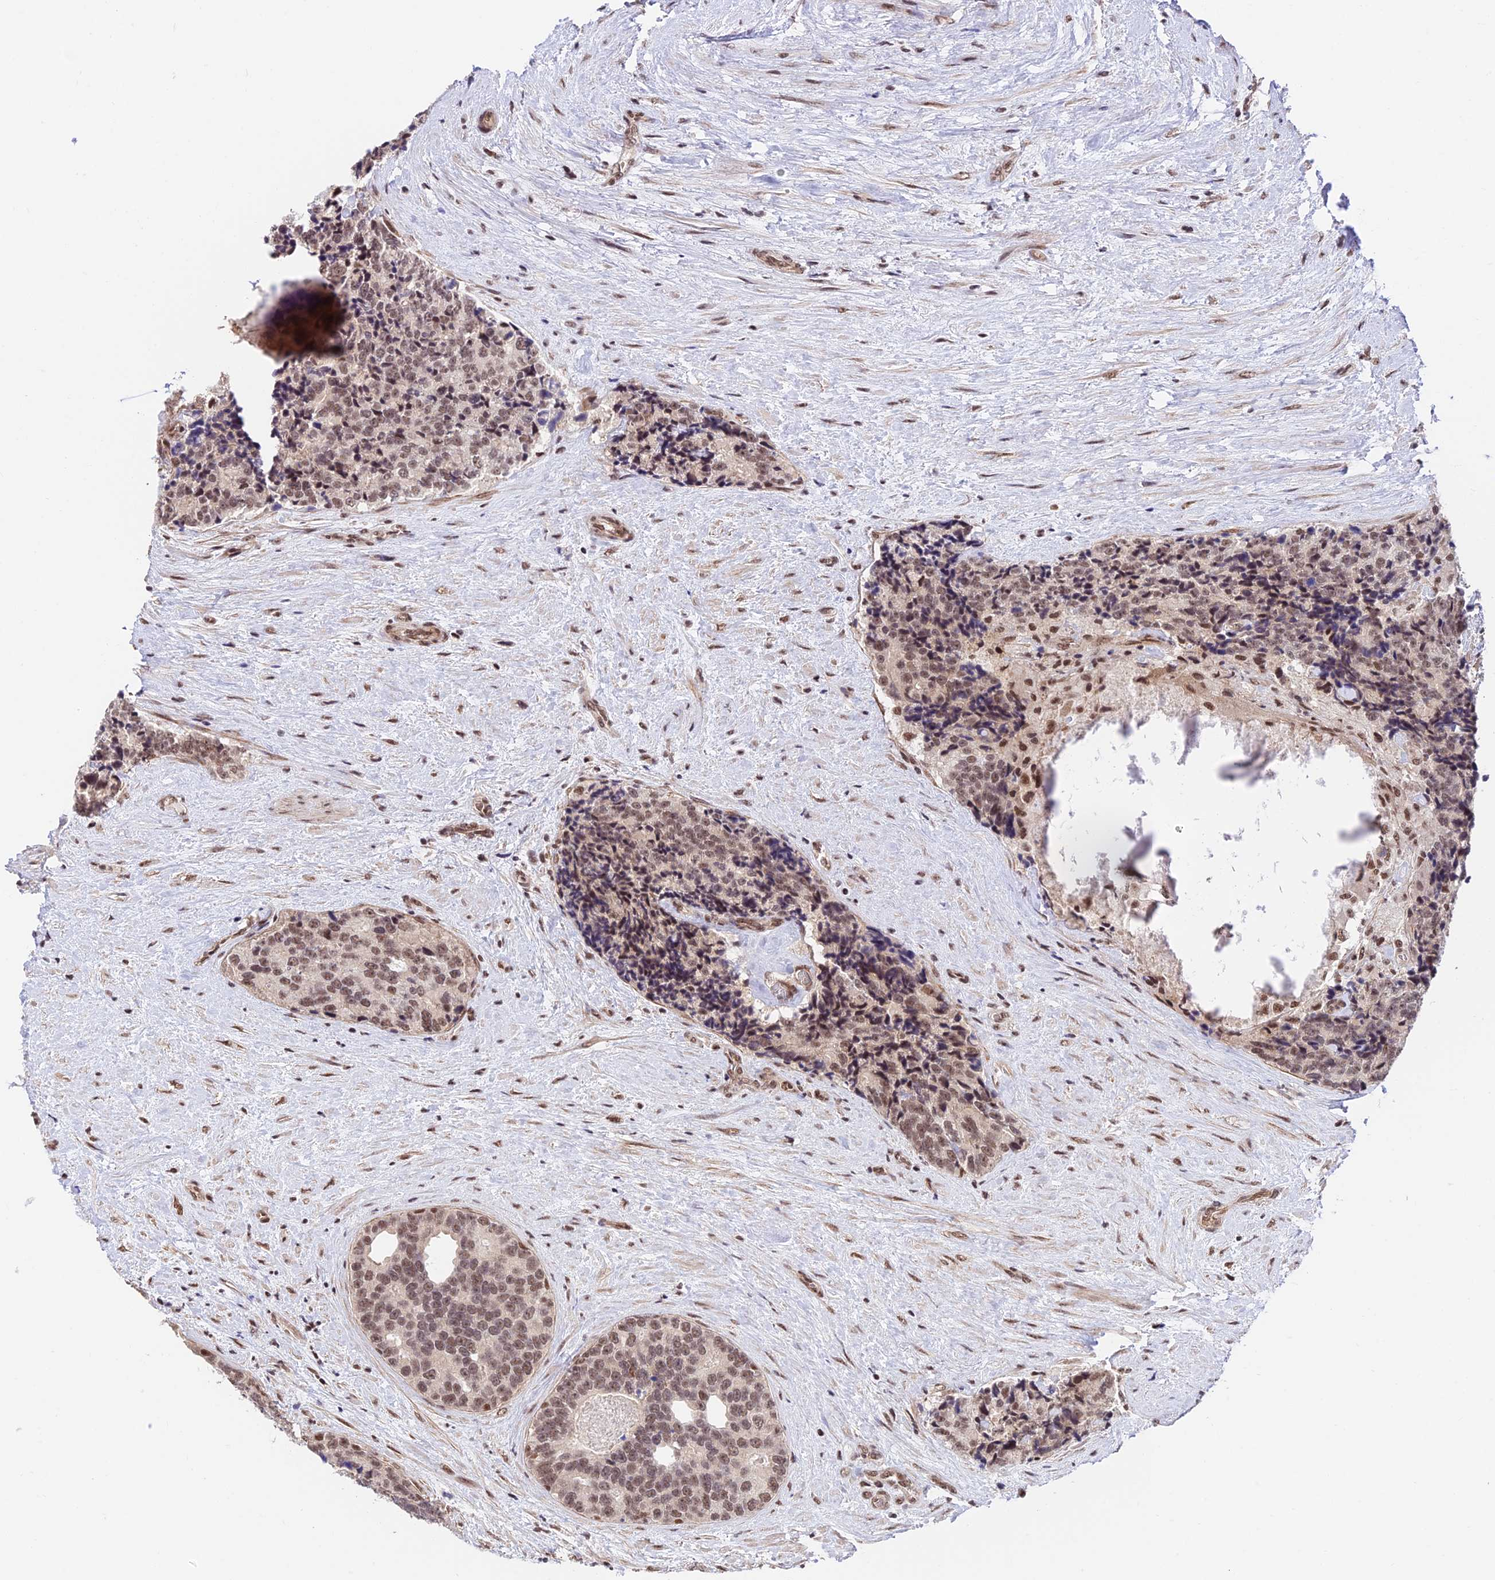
{"staining": {"intensity": "moderate", "quantity": ">75%", "location": "nuclear"}, "tissue": "prostate cancer", "cell_type": "Tumor cells", "image_type": "cancer", "snomed": [{"axis": "morphology", "description": "Adenocarcinoma, High grade"}, {"axis": "topography", "description": "Prostate"}], "caption": "Immunohistochemical staining of human prostate high-grade adenocarcinoma exhibits moderate nuclear protein staining in about >75% of tumor cells. The protein of interest is stained brown, and the nuclei are stained in blue (DAB (3,3'-diaminobenzidine) IHC with brightfield microscopy, high magnification).", "gene": "RBM42", "patient": {"sex": "male", "age": 70}}